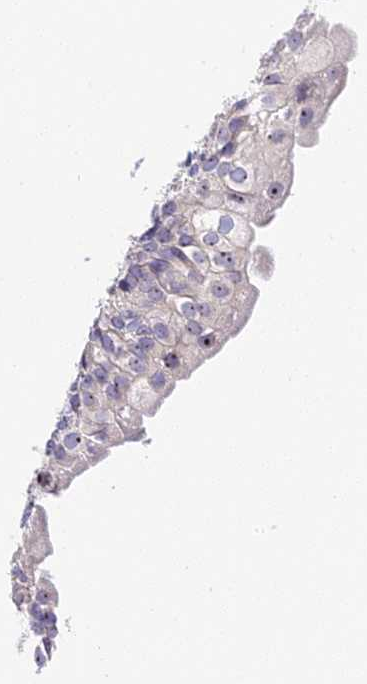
{"staining": {"intensity": "weak", "quantity": "<25%", "location": "nuclear"}, "tissue": "urinary bladder", "cell_type": "Urothelial cells", "image_type": "normal", "snomed": [{"axis": "morphology", "description": "Normal tissue, NOS"}, {"axis": "topography", "description": "Urinary bladder"}], "caption": "Protein analysis of benign urinary bladder reveals no significant staining in urothelial cells.", "gene": "RAD51", "patient": {"sex": "male", "age": 55}}